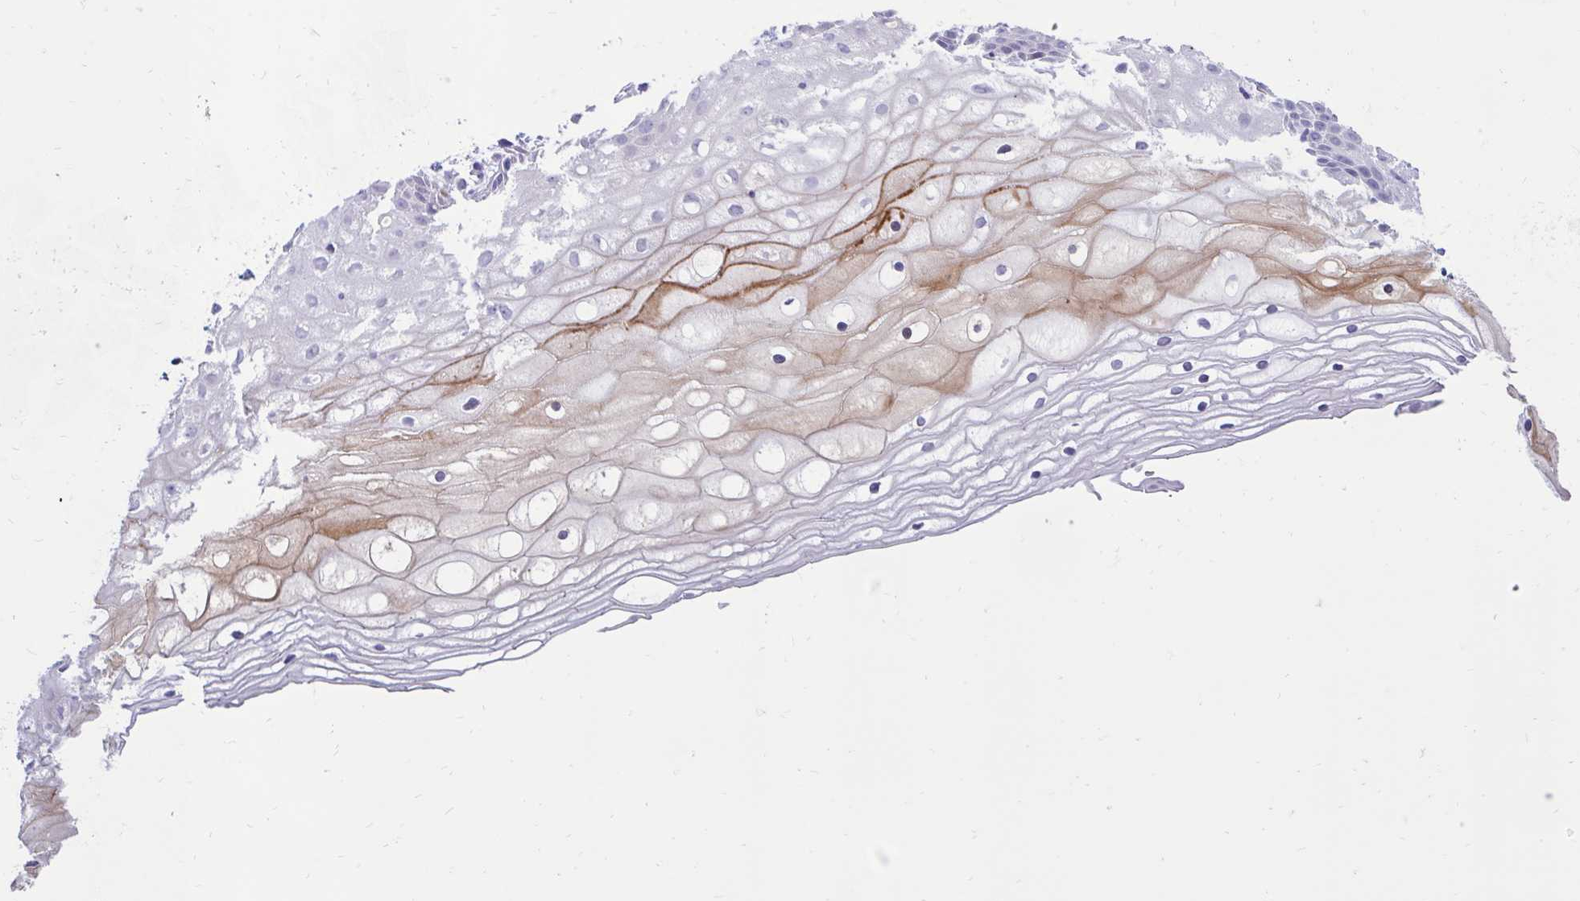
{"staining": {"intensity": "negative", "quantity": "none", "location": "none"}, "tissue": "cervix", "cell_type": "Glandular cells", "image_type": "normal", "snomed": [{"axis": "morphology", "description": "Normal tissue, NOS"}, {"axis": "topography", "description": "Cervix"}], "caption": "Histopathology image shows no protein staining in glandular cells of benign cervix.", "gene": "FAM219B", "patient": {"sex": "female", "age": 36}}